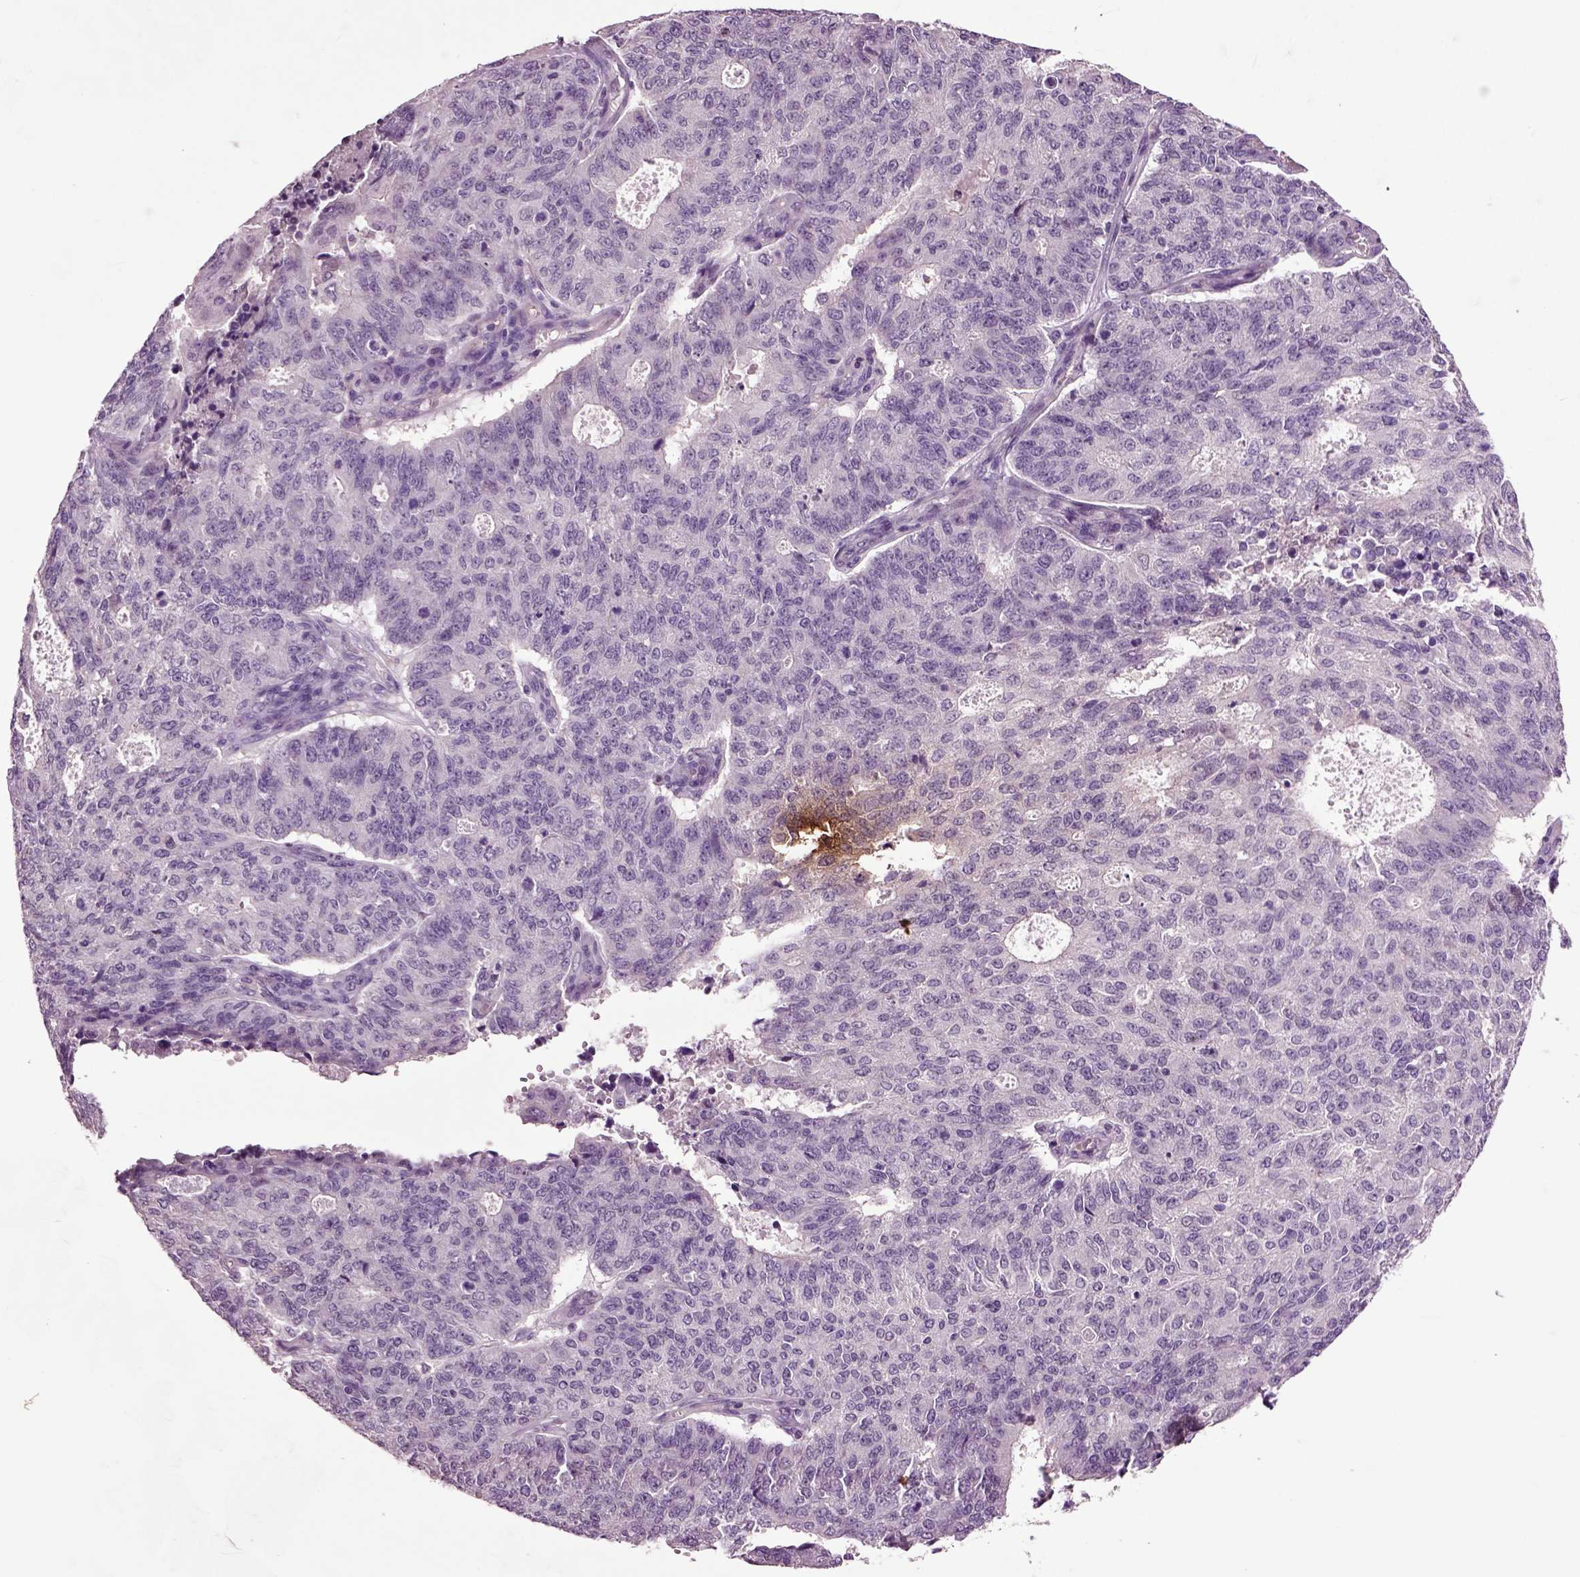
{"staining": {"intensity": "negative", "quantity": "none", "location": "none"}, "tissue": "endometrial cancer", "cell_type": "Tumor cells", "image_type": "cancer", "snomed": [{"axis": "morphology", "description": "Adenocarcinoma, NOS"}, {"axis": "topography", "description": "Endometrium"}], "caption": "A high-resolution micrograph shows immunohistochemistry staining of endometrial cancer, which reveals no significant expression in tumor cells.", "gene": "CRHR1", "patient": {"sex": "female", "age": 82}}